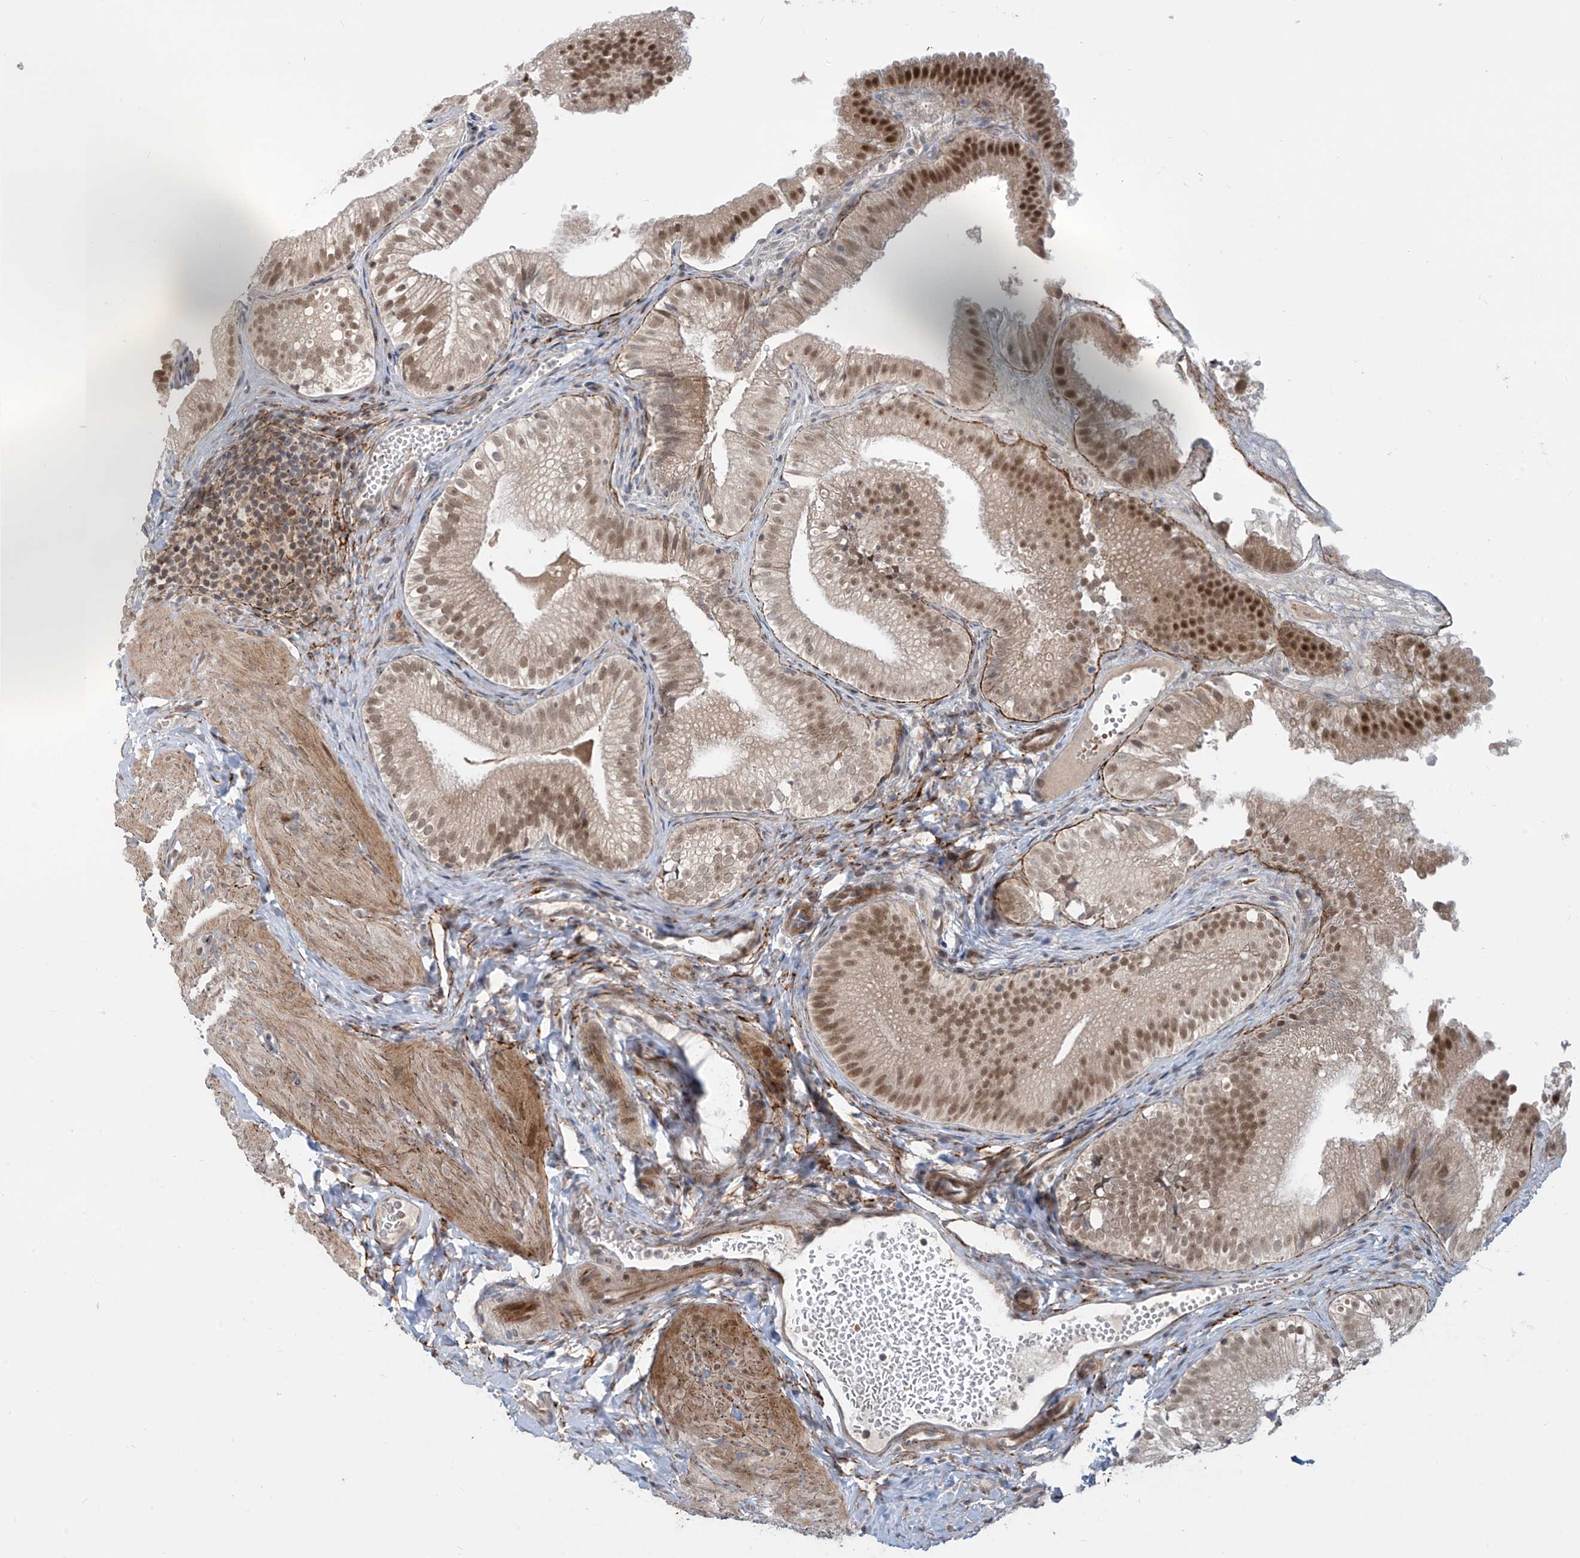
{"staining": {"intensity": "moderate", "quantity": ">75%", "location": "nuclear"}, "tissue": "gallbladder", "cell_type": "Glandular cells", "image_type": "normal", "snomed": [{"axis": "morphology", "description": "Normal tissue, NOS"}, {"axis": "topography", "description": "Gallbladder"}], "caption": "Protein expression by immunohistochemistry (IHC) demonstrates moderate nuclear expression in about >75% of glandular cells in normal gallbladder.", "gene": "LAGE3", "patient": {"sex": "female", "age": 30}}